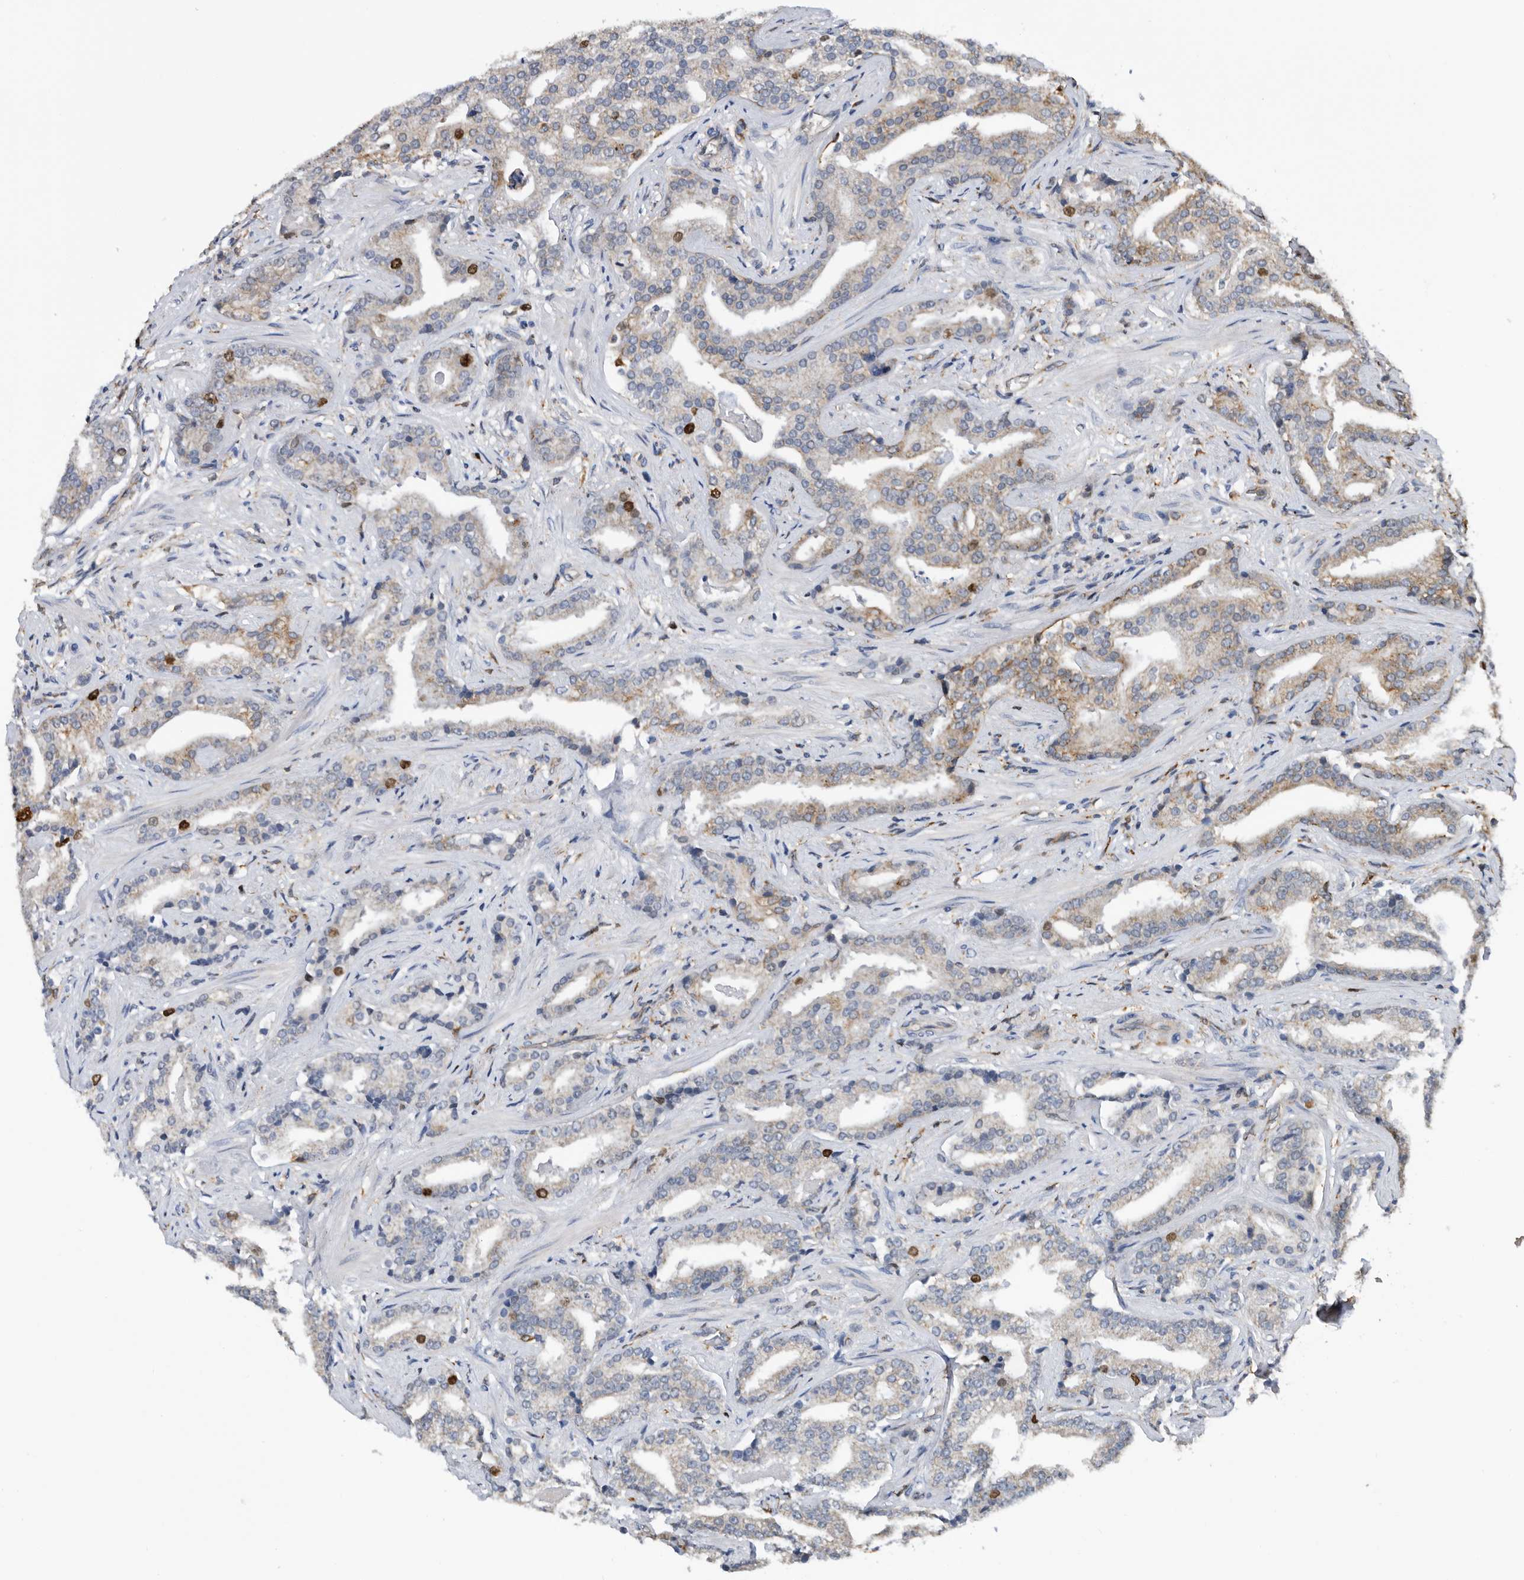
{"staining": {"intensity": "strong", "quantity": "<25%", "location": "cytoplasmic/membranous,nuclear"}, "tissue": "prostate cancer", "cell_type": "Tumor cells", "image_type": "cancer", "snomed": [{"axis": "morphology", "description": "Adenocarcinoma, Low grade"}, {"axis": "topography", "description": "Prostate"}], "caption": "This image reveals IHC staining of low-grade adenocarcinoma (prostate), with medium strong cytoplasmic/membranous and nuclear staining in approximately <25% of tumor cells.", "gene": "ATAD2", "patient": {"sex": "male", "age": 67}}